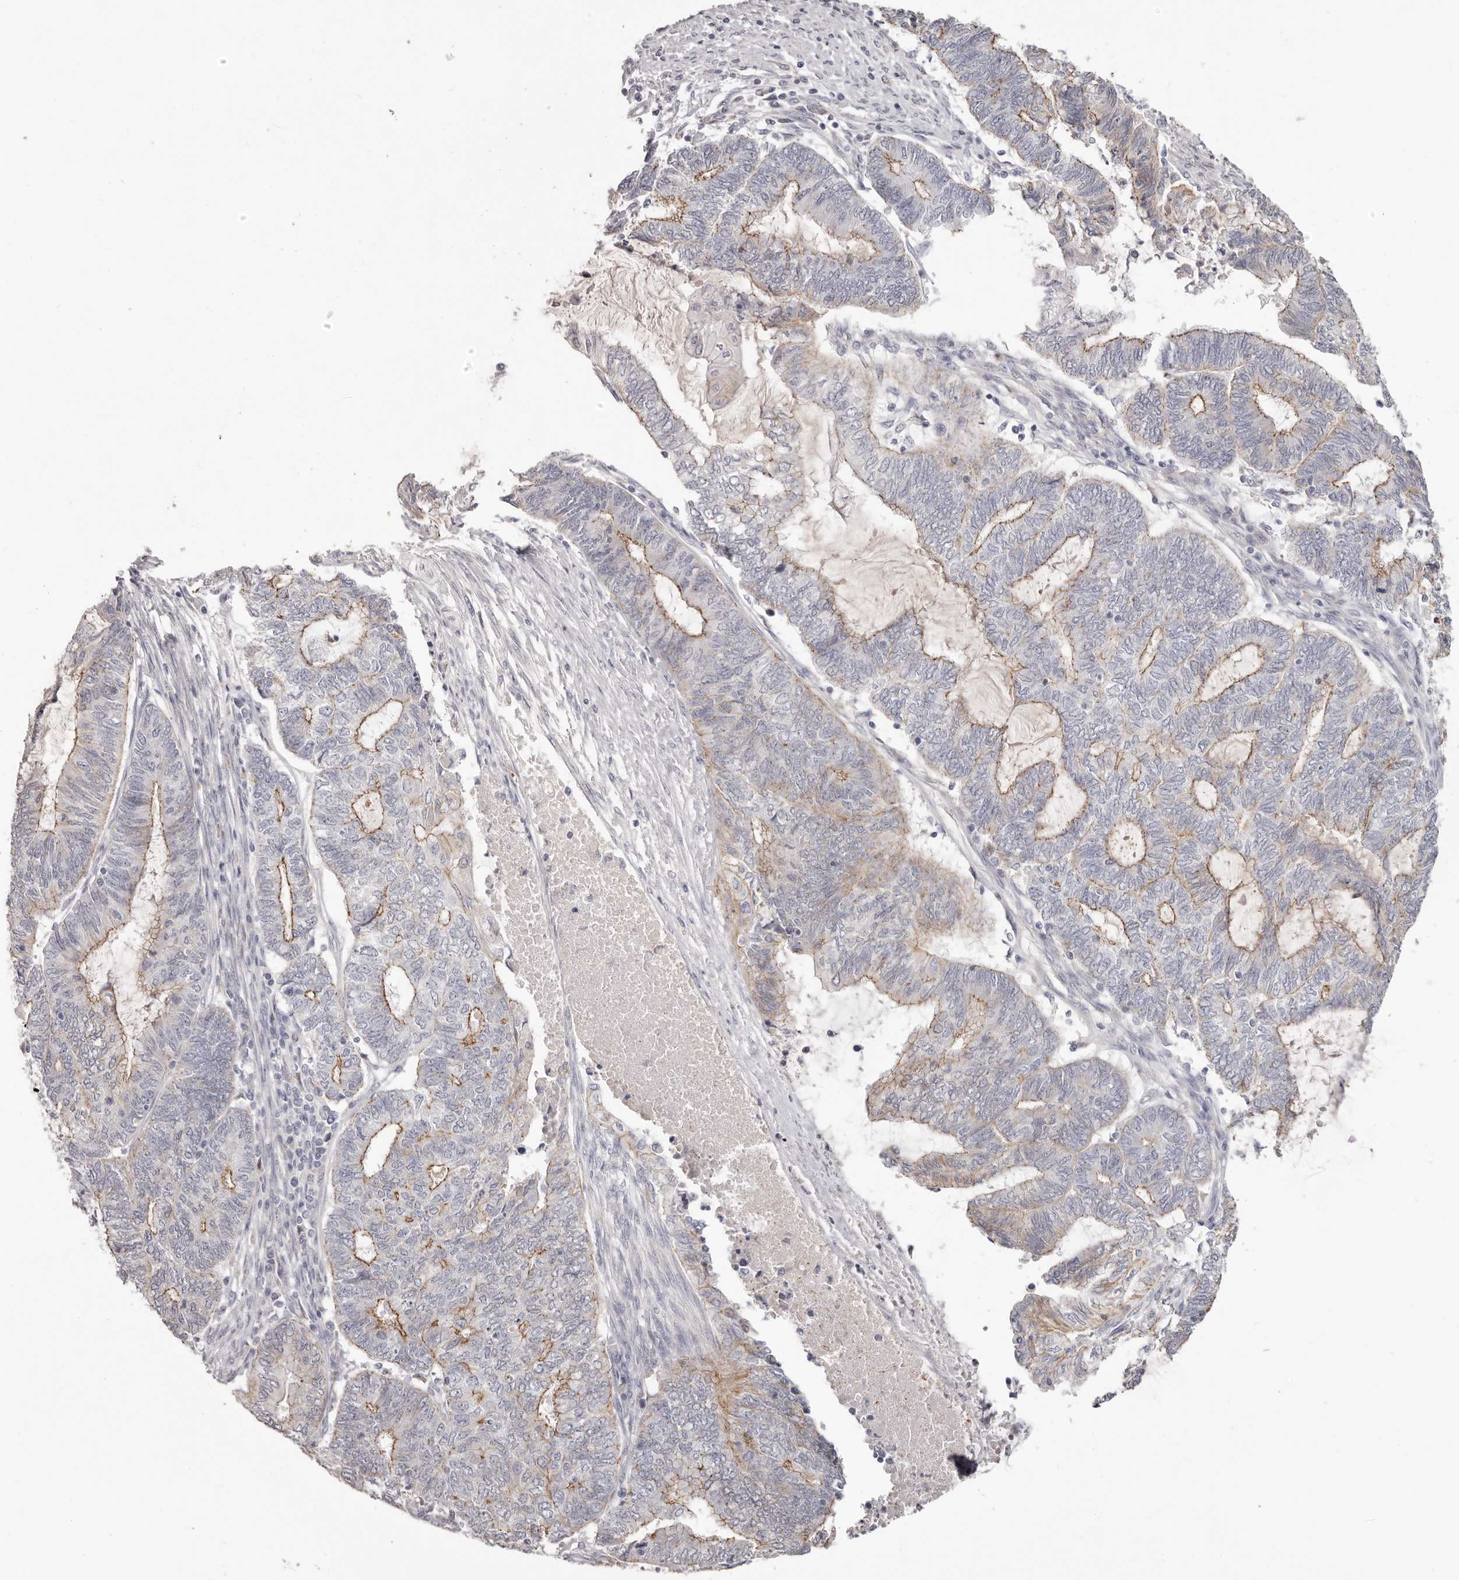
{"staining": {"intensity": "moderate", "quantity": "25%-75%", "location": "cytoplasmic/membranous"}, "tissue": "endometrial cancer", "cell_type": "Tumor cells", "image_type": "cancer", "snomed": [{"axis": "morphology", "description": "Adenocarcinoma, NOS"}, {"axis": "topography", "description": "Uterus"}, {"axis": "topography", "description": "Endometrium"}], "caption": "This image reveals immunohistochemistry (IHC) staining of adenocarcinoma (endometrial), with medium moderate cytoplasmic/membranous expression in approximately 25%-75% of tumor cells.", "gene": "PCDHB6", "patient": {"sex": "female", "age": 70}}